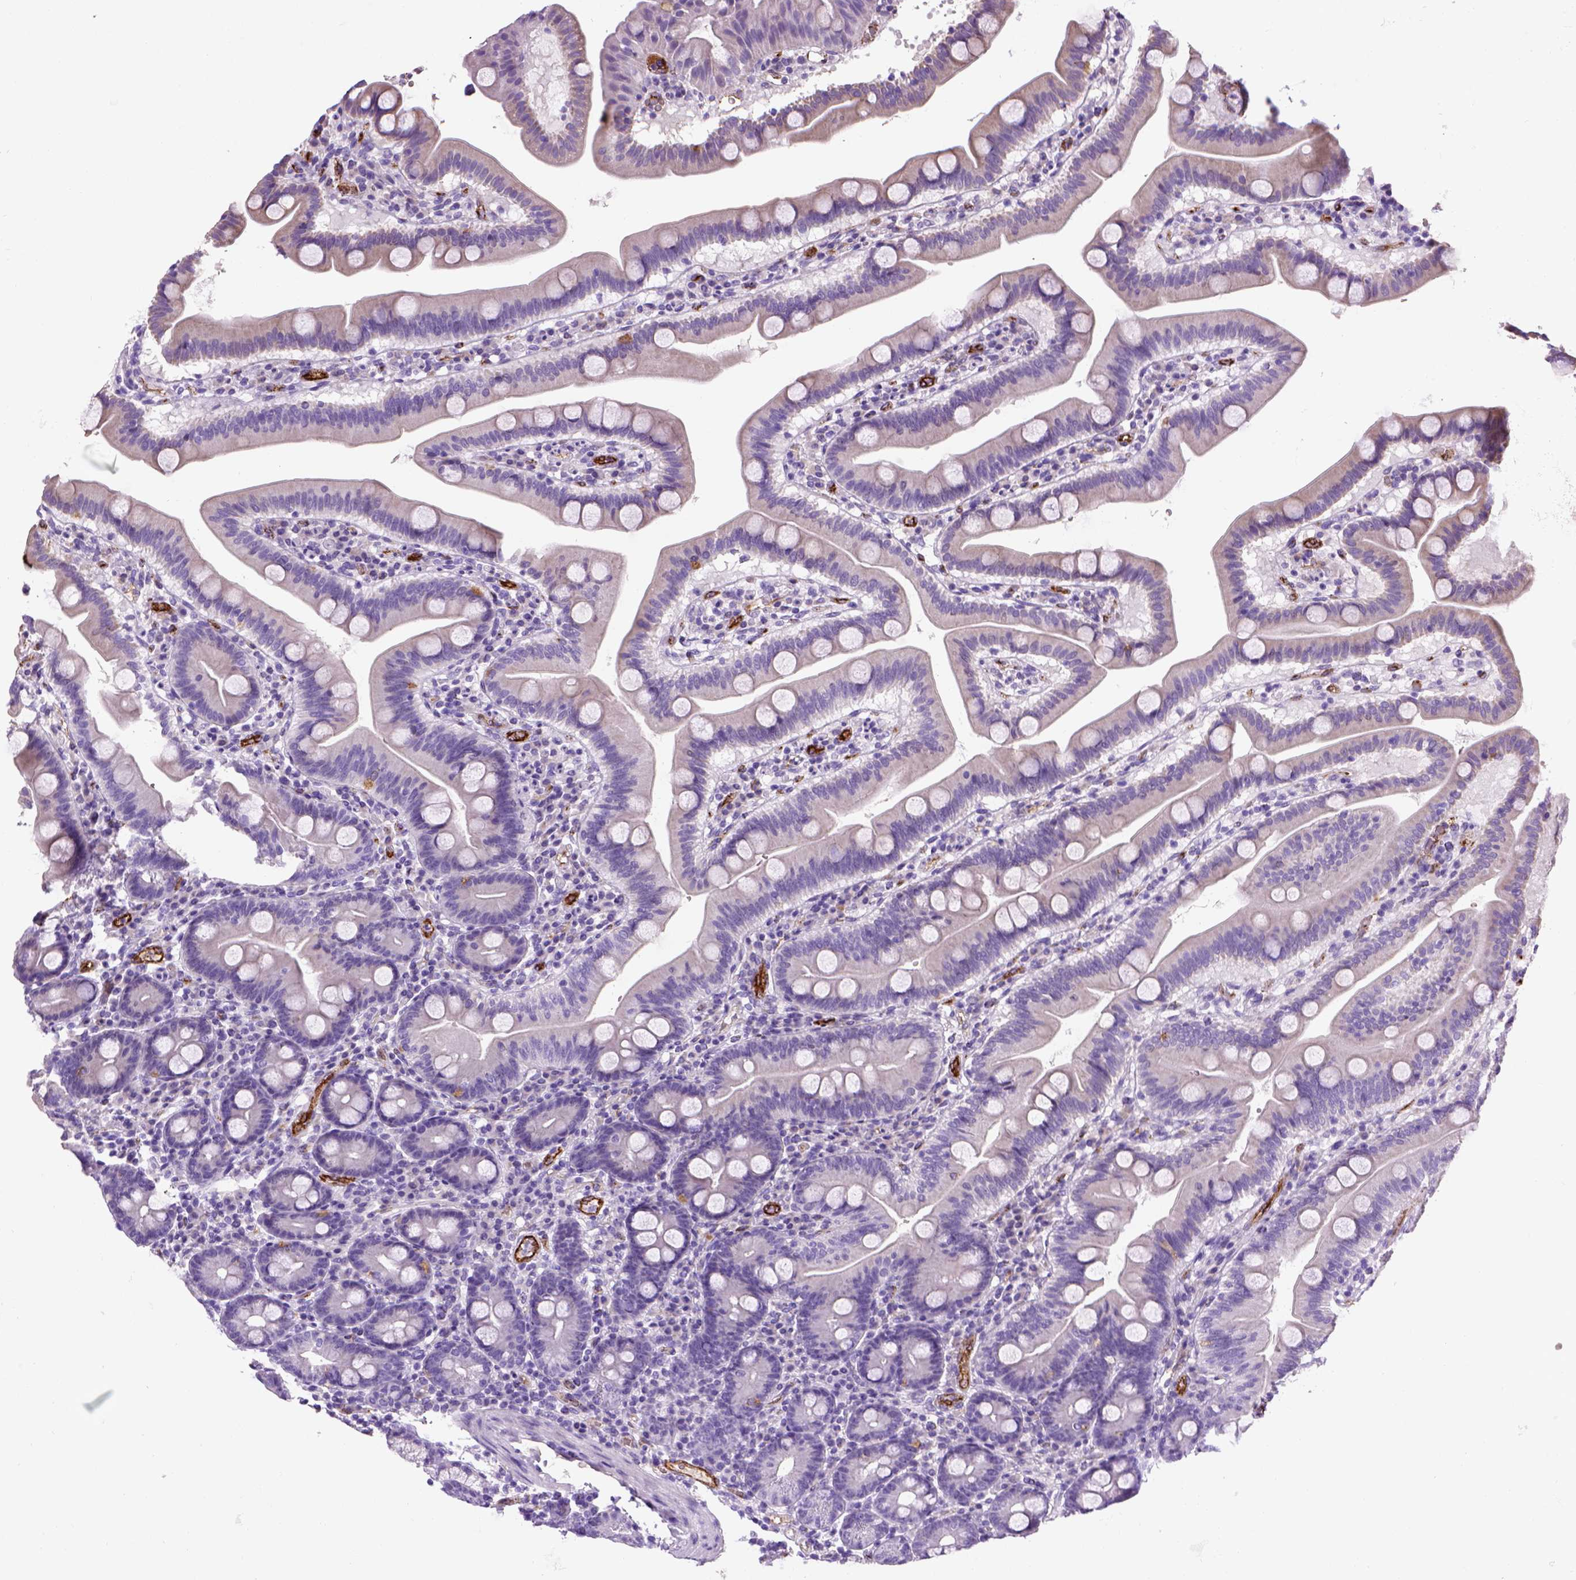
{"staining": {"intensity": "negative", "quantity": "none", "location": "none"}, "tissue": "duodenum", "cell_type": "Glandular cells", "image_type": "normal", "snomed": [{"axis": "morphology", "description": "Normal tissue, NOS"}, {"axis": "topography", "description": "Duodenum"}], "caption": "An IHC image of normal duodenum is shown. There is no staining in glandular cells of duodenum. Nuclei are stained in blue.", "gene": "VWF", "patient": {"sex": "male", "age": 59}}